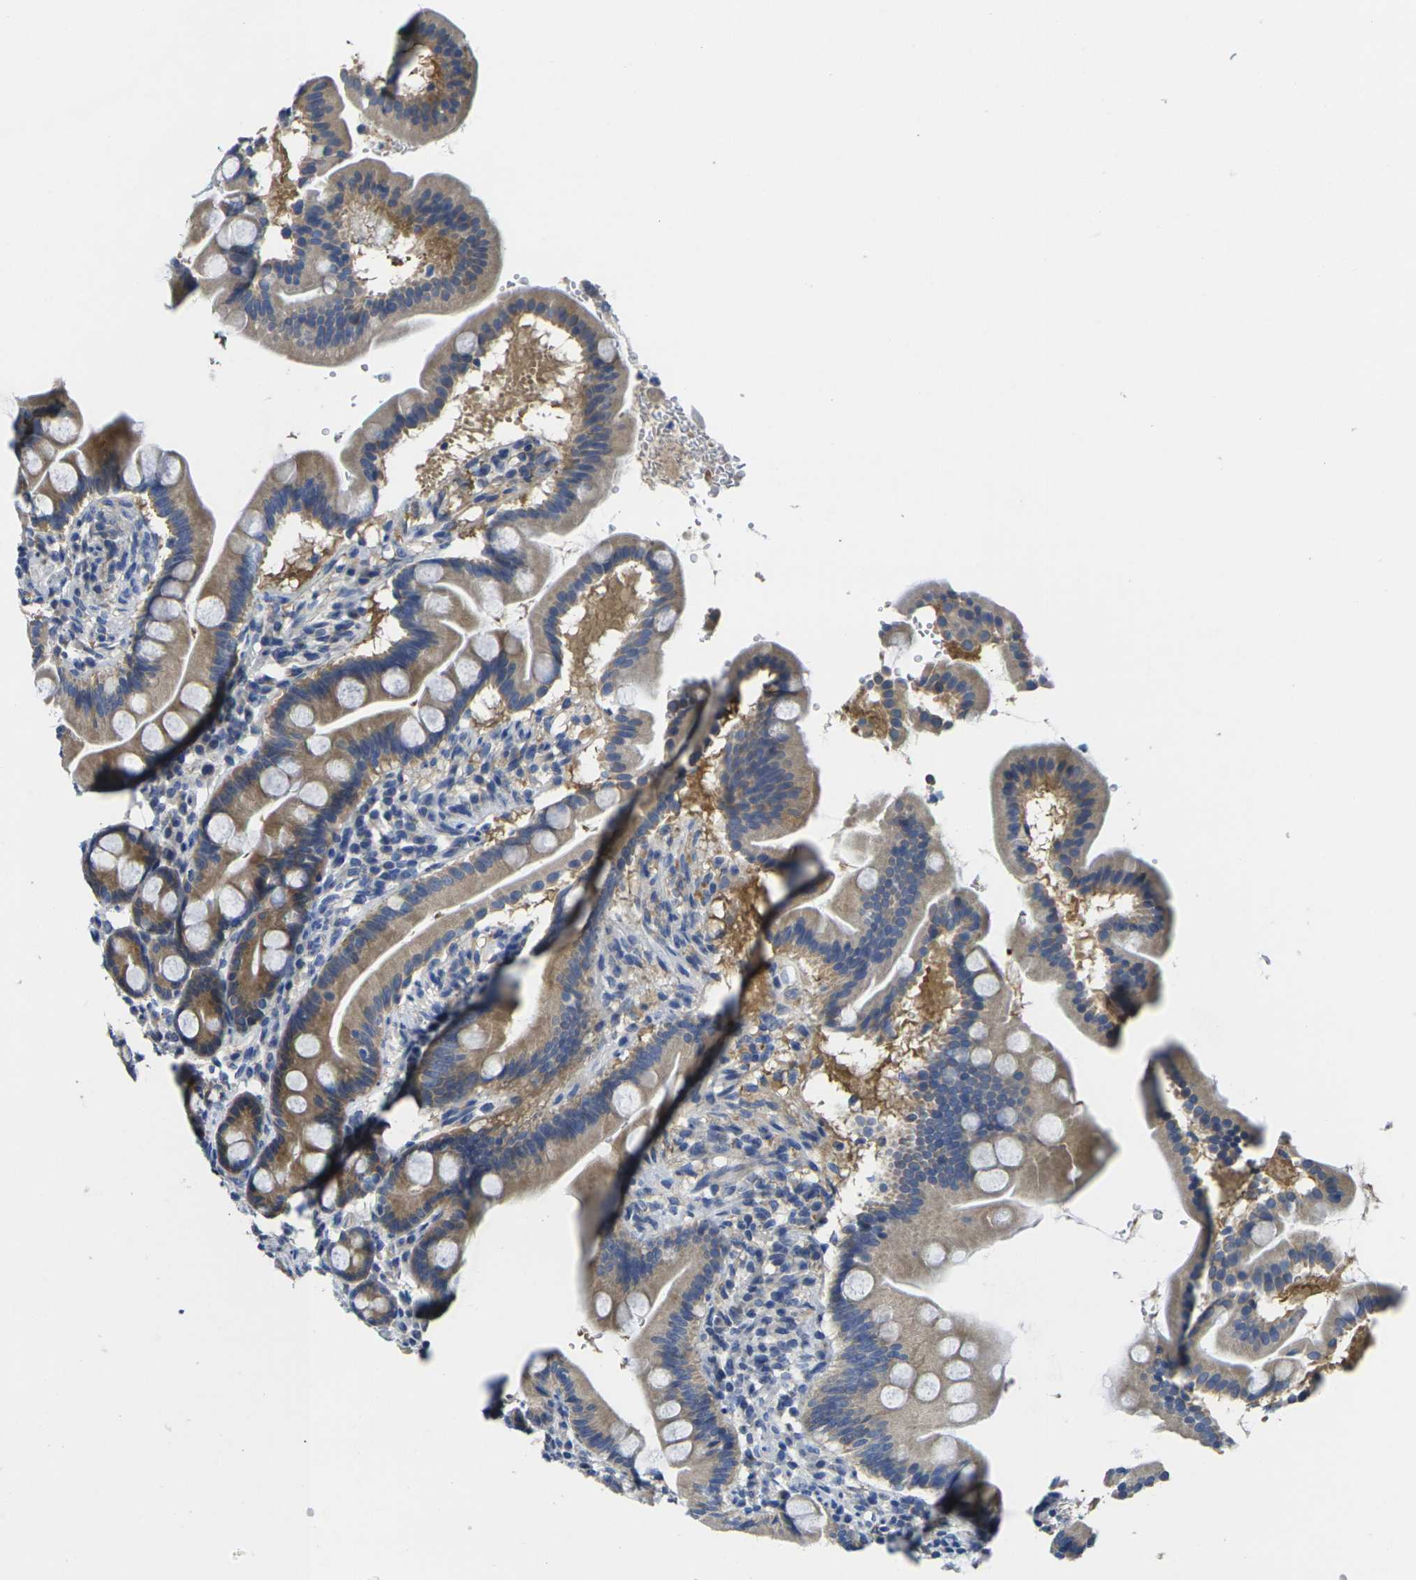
{"staining": {"intensity": "moderate", "quantity": "25%-75%", "location": "cytoplasmic/membranous"}, "tissue": "duodenum", "cell_type": "Glandular cells", "image_type": "normal", "snomed": [{"axis": "morphology", "description": "Normal tissue, NOS"}, {"axis": "topography", "description": "Duodenum"}], "caption": "IHC image of unremarkable duodenum: human duodenum stained using IHC shows medium levels of moderate protein expression localized specifically in the cytoplasmic/membranous of glandular cells, appearing as a cytoplasmic/membranous brown color.", "gene": "GNA12", "patient": {"sex": "male", "age": 50}}